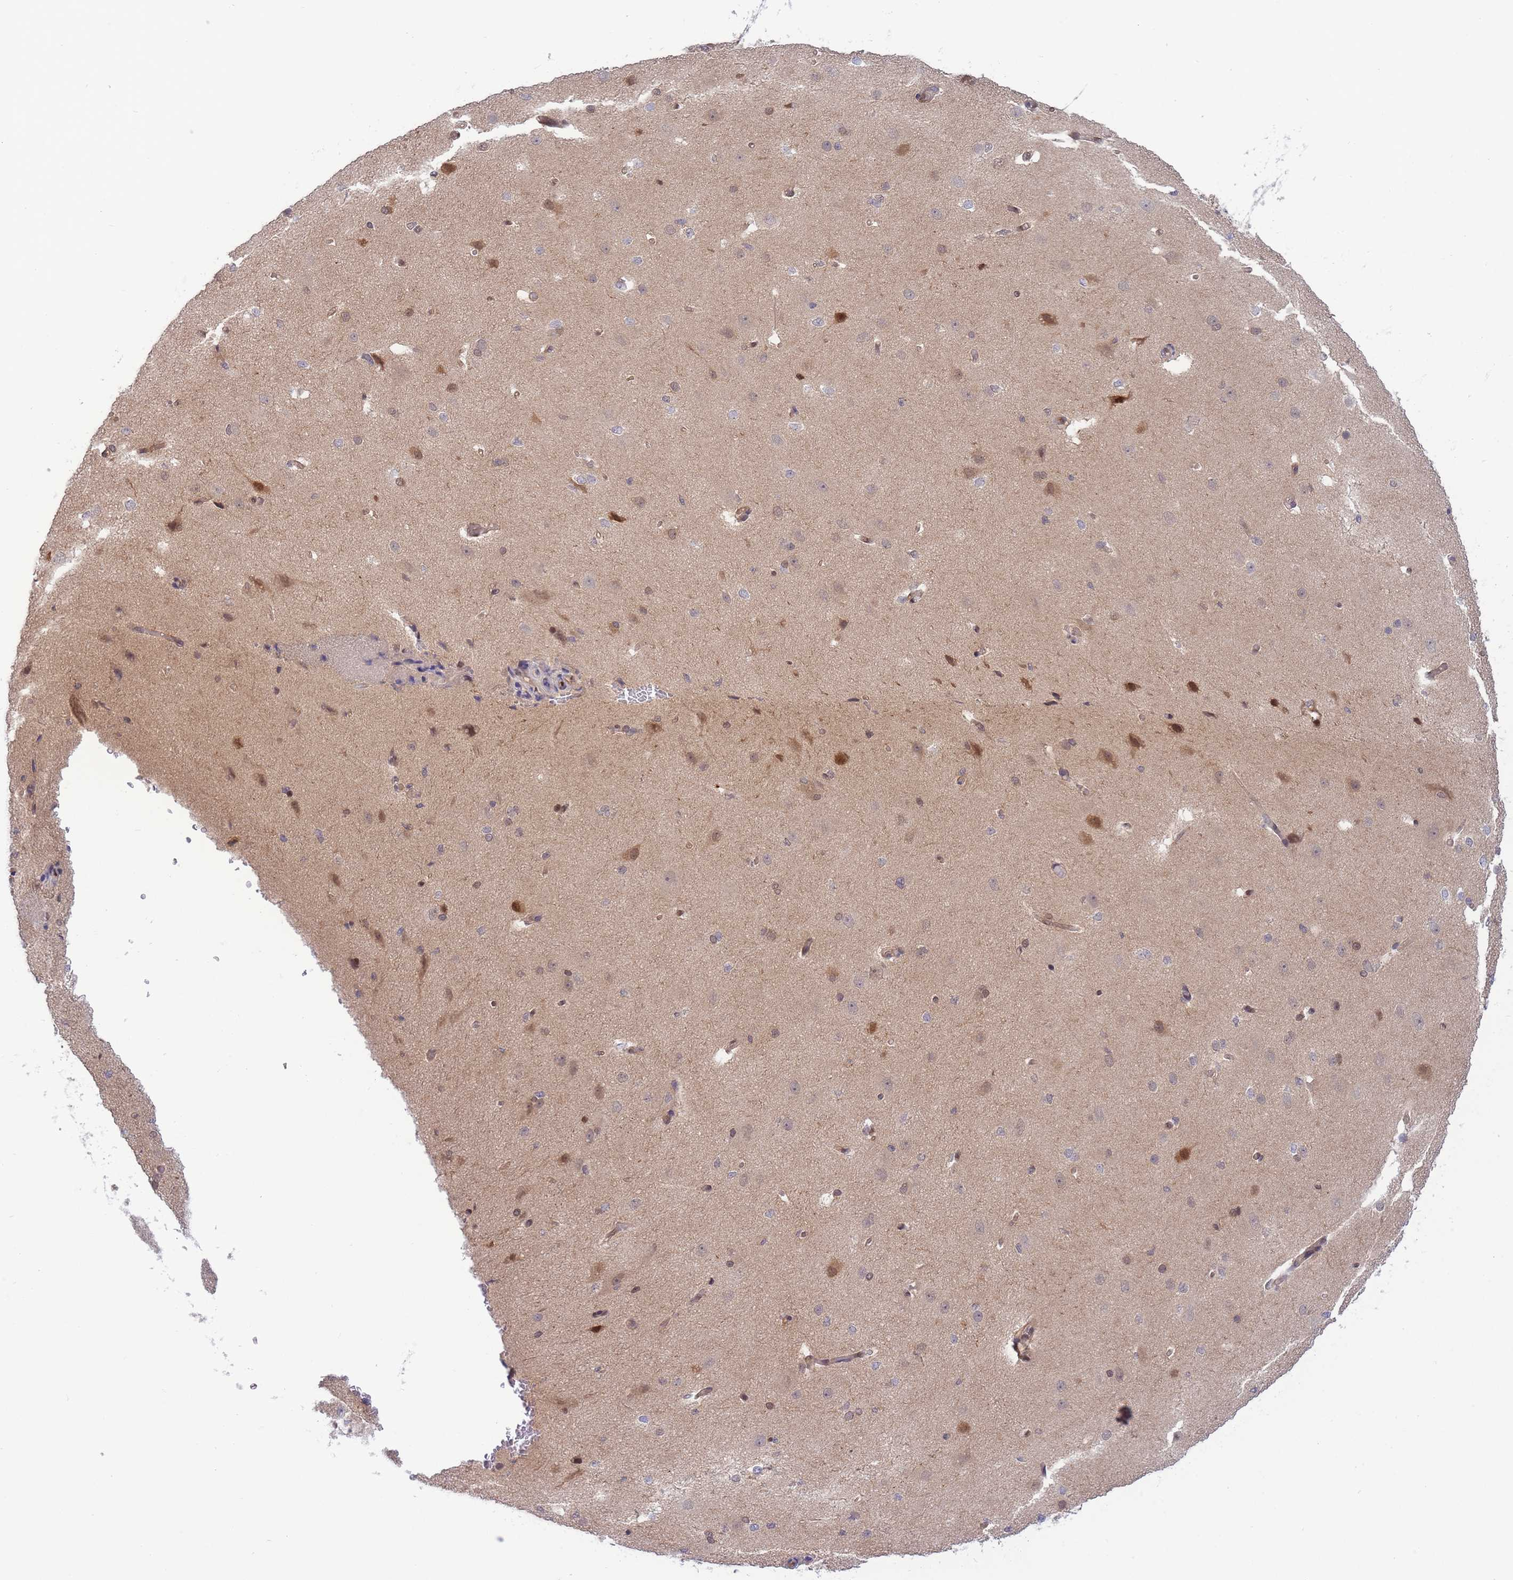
{"staining": {"intensity": "negative", "quantity": "none", "location": "none"}, "tissue": "cerebral cortex", "cell_type": "Endothelial cells", "image_type": "normal", "snomed": [{"axis": "morphology", "description": "Normal tissue, NOS"}, {"axis": "morphology", "description": "Inflammation, NOS"}, {"axis": "topography", "description": "Cerebral cortex"}], "caption": "Immunohistochemistry (IHC) photomicrograph of normal cerebral cortex: human cerebral cortex stained with DAB (3,3'-diaminobenzidine) reveals no significant protein staining in endothelial cells.", "gene": "NSFL1C", "patient": {"sex": "male", "age": 6}}